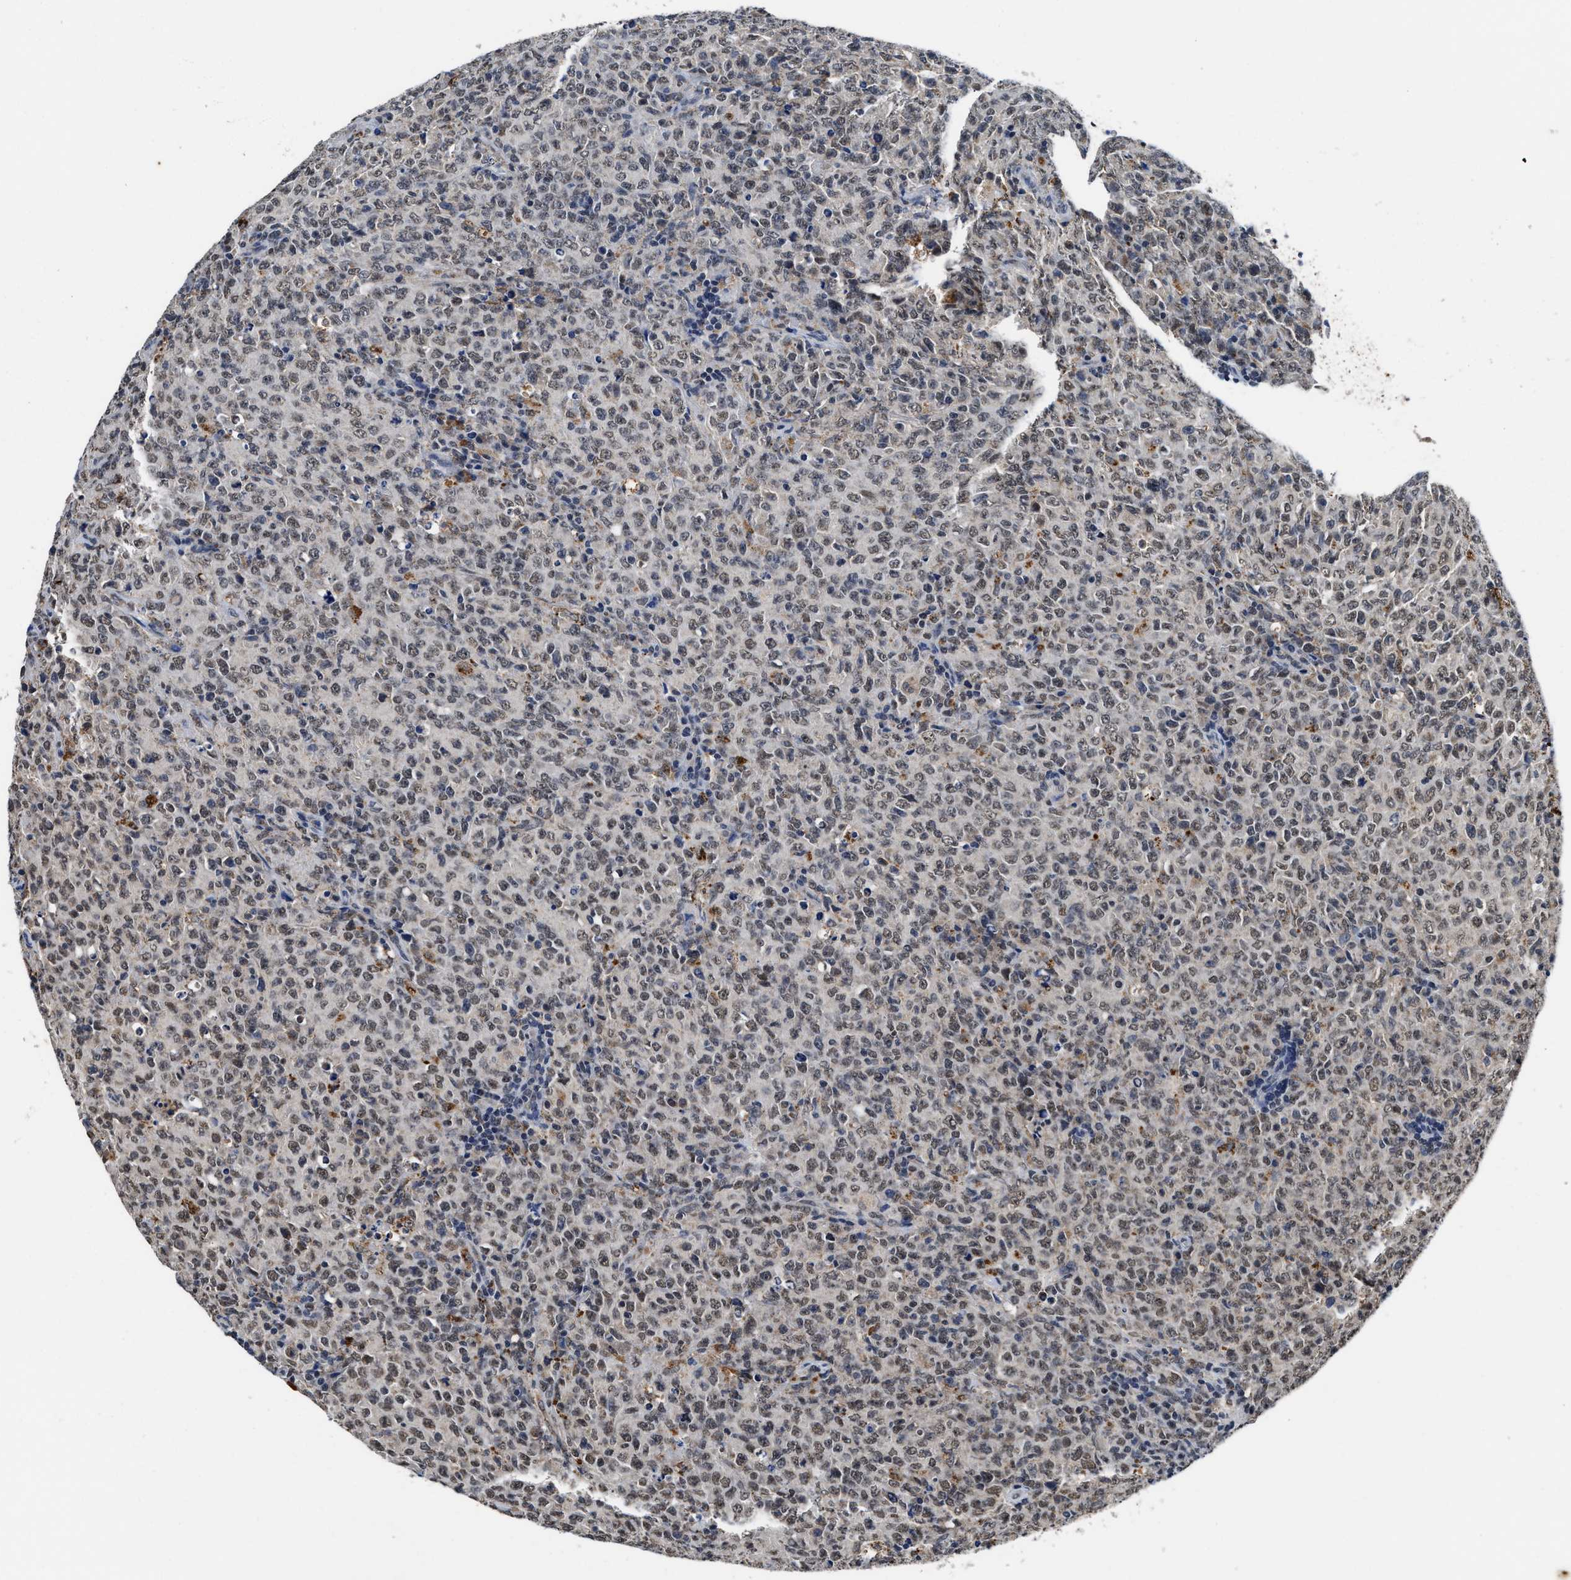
{"staining": {"intensity": "weak", "quantity": ">75%", "location": "nuclear"}, "tissue": "lymphoma", "cell_type": "Tumor cells", "image_type": "cancer", "snomed": [{"axis": "morphology", "description": "Malignant lymphoma, non-Hodgkin's type, High grade"}, {"axis": "topography", "description": "Tonsil"}], "caption": "Brown immunohistochemical staining in lymphoma exhibits weak nuclear positivity in about >75% of tumor cells. (DAB (3,3'-diaminobenzidine) = brown stain, brightfield microscopy at high magnification).", "gene": "ACOX1", "patient": {"sex": "female", "age": 36}}